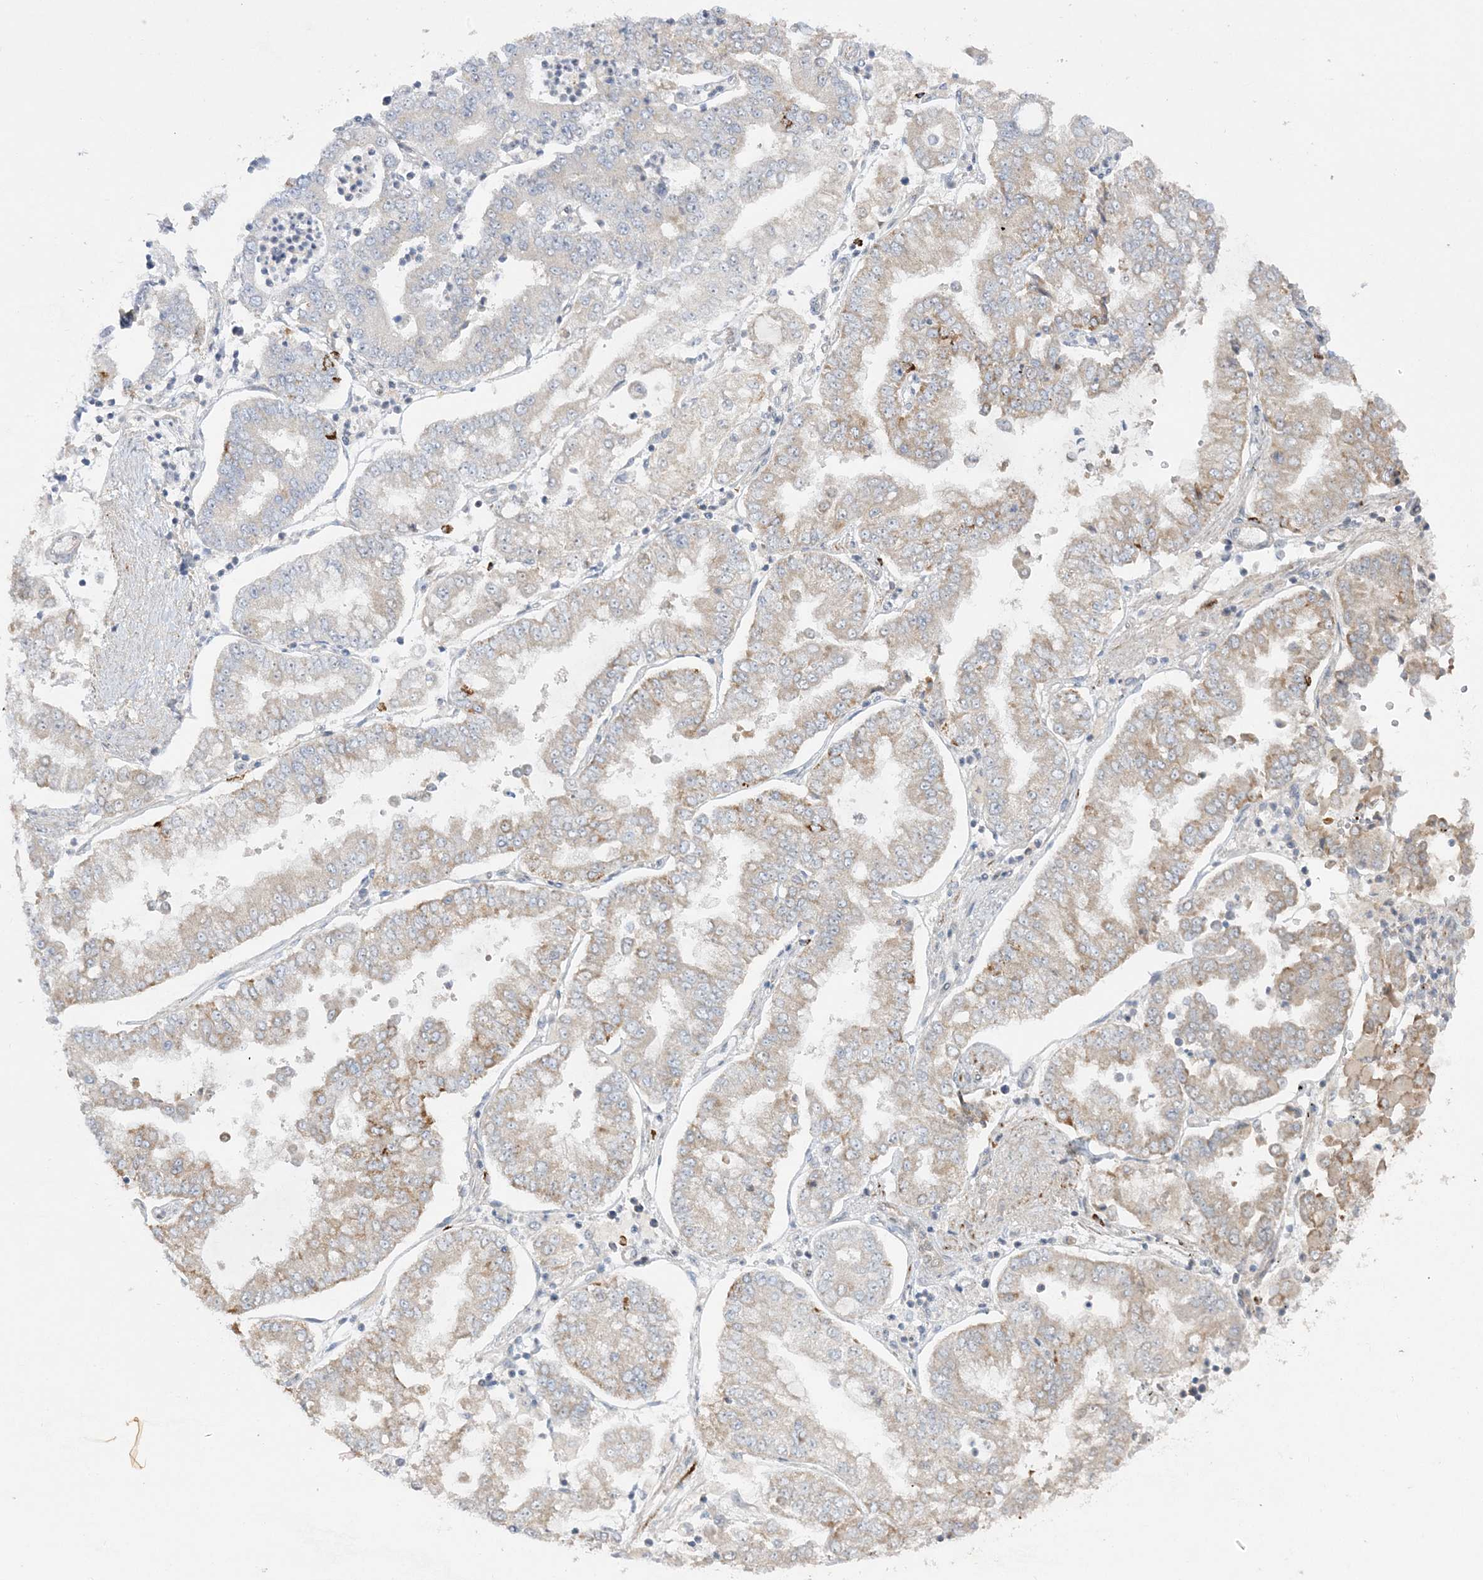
{"staining": {"intensity": "moderate", "quantity": "<25%", "location": "cytoplasmic/membranous"}, "tissue": "stomach cancer", "cell_type": "Tumor cells", "image_type": "cancer", "snomed": [{"axis": "morphology", "description": "Adenocarcinoma, NOS"}, {"axis": "topography", "description": "Stomach"}], "caption": "This is an image of IHC staining of stomach cancer, which shows moderate expression in the cytoplasmic/membranous of tumor cells.", "gene": "INPP1", "patient": {"sex": "male", "age": 76}}